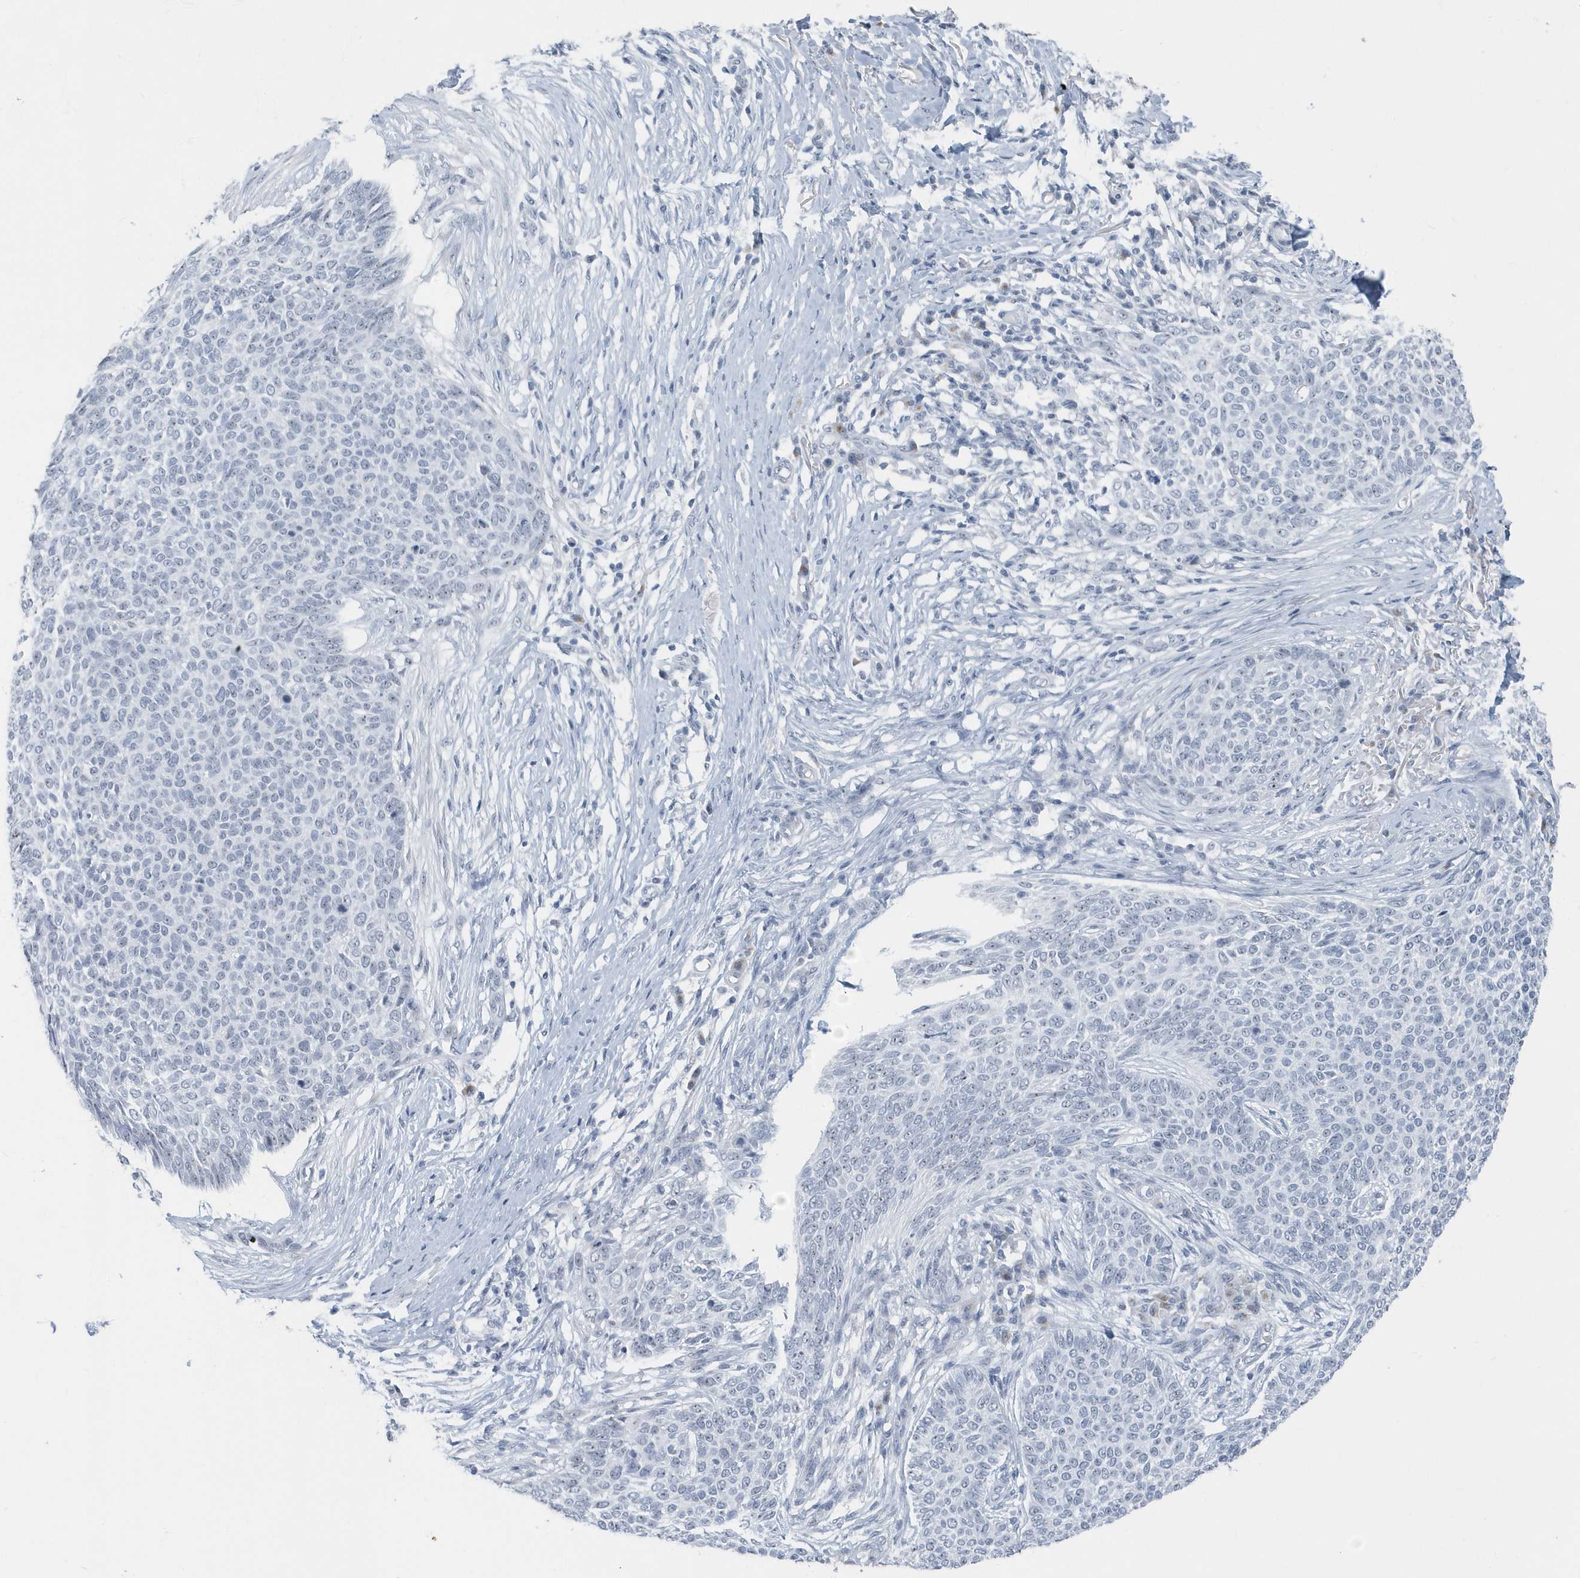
{"staining": {"intensity": "negative", "quantity": "none", "location": "none"}, "tissue": "skin cancer", "cell_type": "Tumor cells", "image_type": "cancer", "snomed": [{"axis": "morphology", "description": "Normal tissue, NOS"}, {"axis": "morphology", "description": "Basal cell carcinoma"}, {"axis": "topography", "description": "Skin"}], "caption": "Tumor cells show no significant staining in skin basal cell carcinoma. Brightfield microscopy of immunohistochemistry (IHC) stained with DAB (brown) and hematoxylin (blue), captured at high magnification.", "gene": "RPF2", "patient": {"sex": "male", "age": 50}}